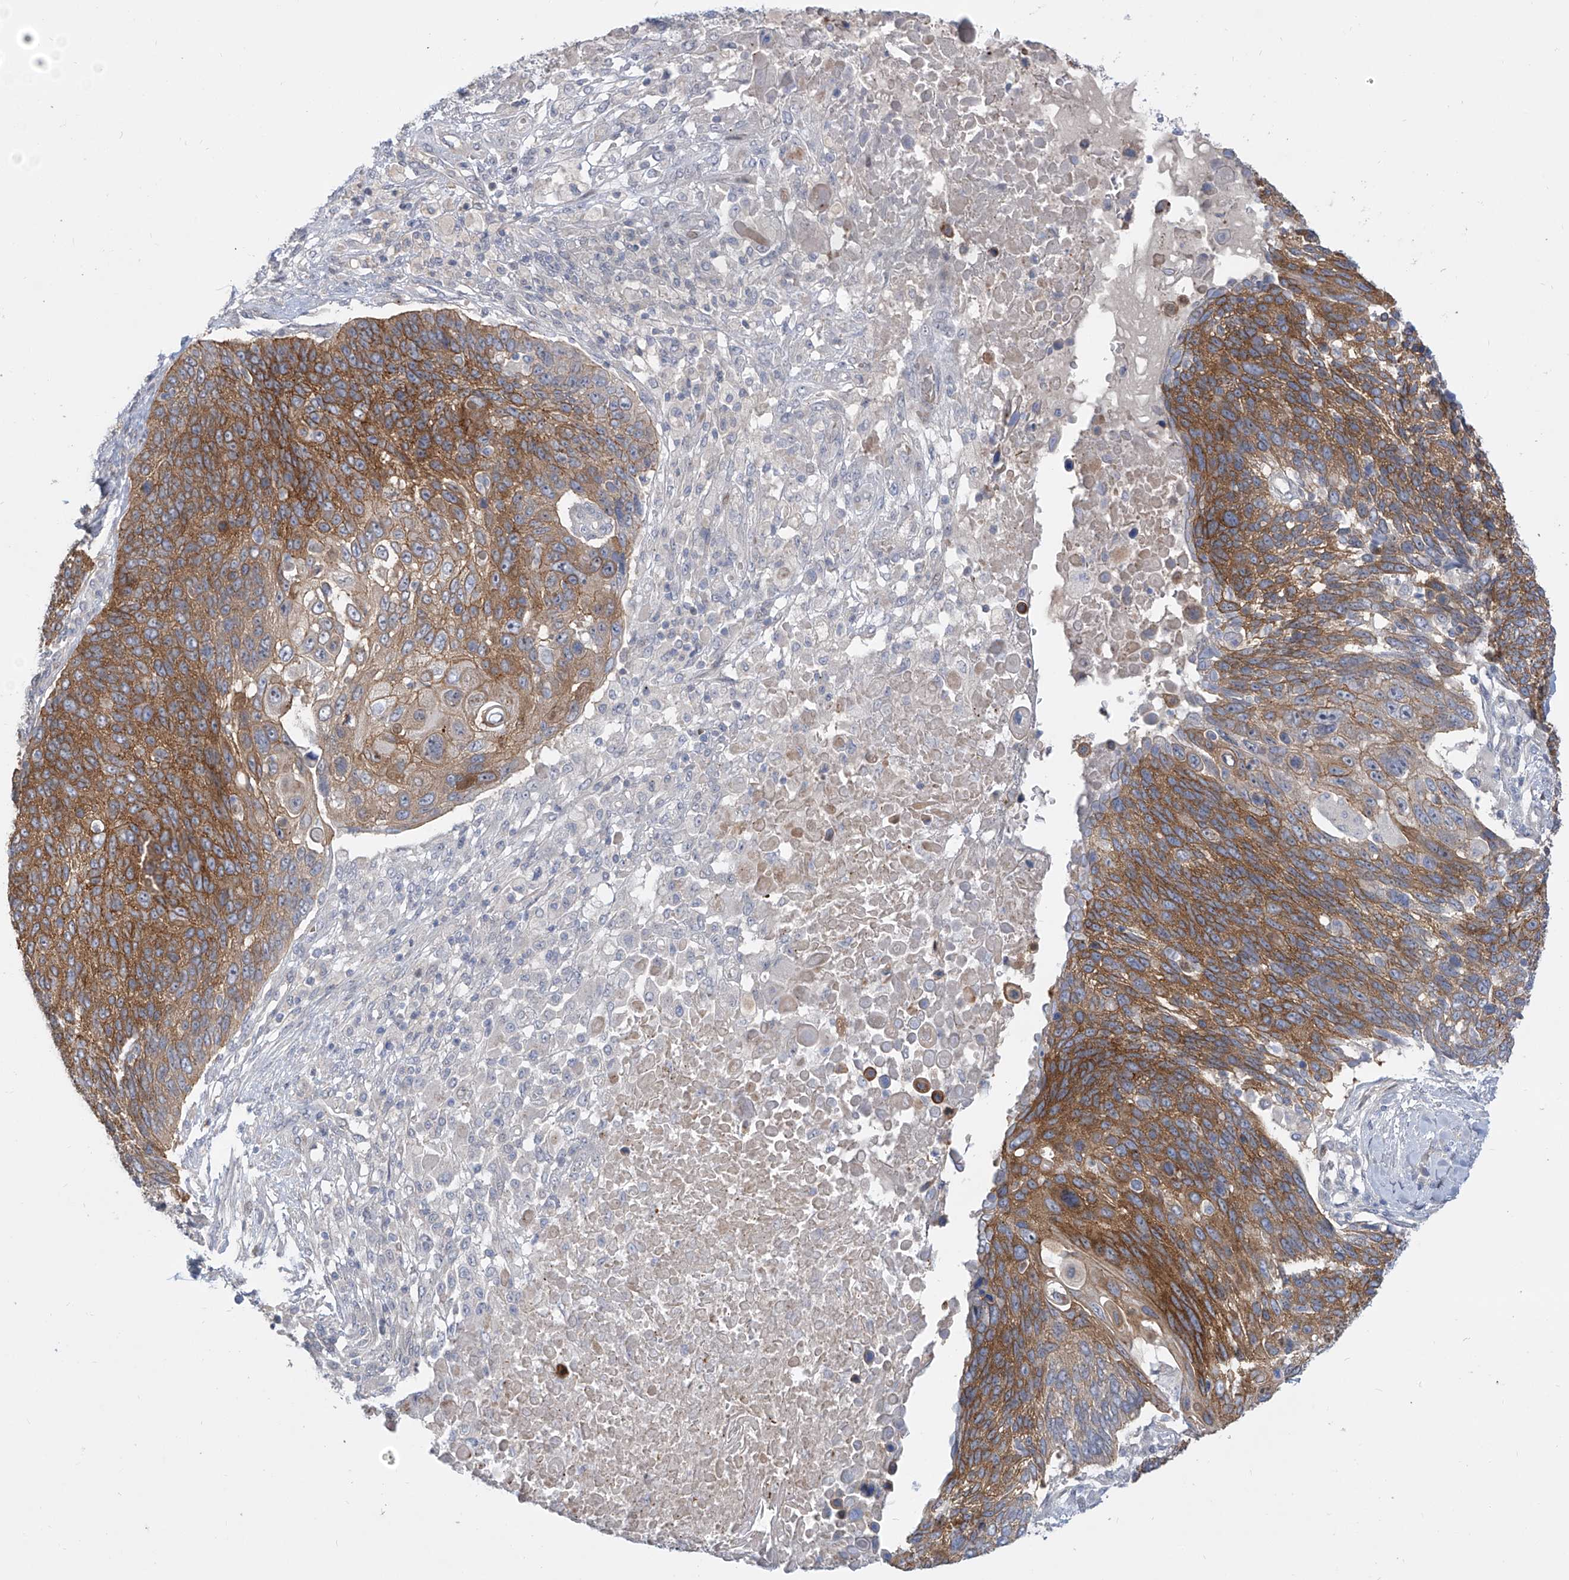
{"staining": {"intensity": "strong", "quantity": ">75%", "location": "cytoplasmic/membranous"}, "tissue": "lung cancer", "cell_type": "Tumor cells", "image_type": "cancer", "snomed": [{"axis": "morphology", "description": "Squamous cell carcinoma, NOS"}, {"axis": "topography", "description": "Lung"}], "caption": "IHC (DAB (3,3'-diaminobenzidine)) staining of lung squamous cell carcinoma shows strong cytoplasmic/membranous protein expression in about >75% of tumor cells.", "gene": "LRRC1", "patient": {"sex": "male", "age": 66}}